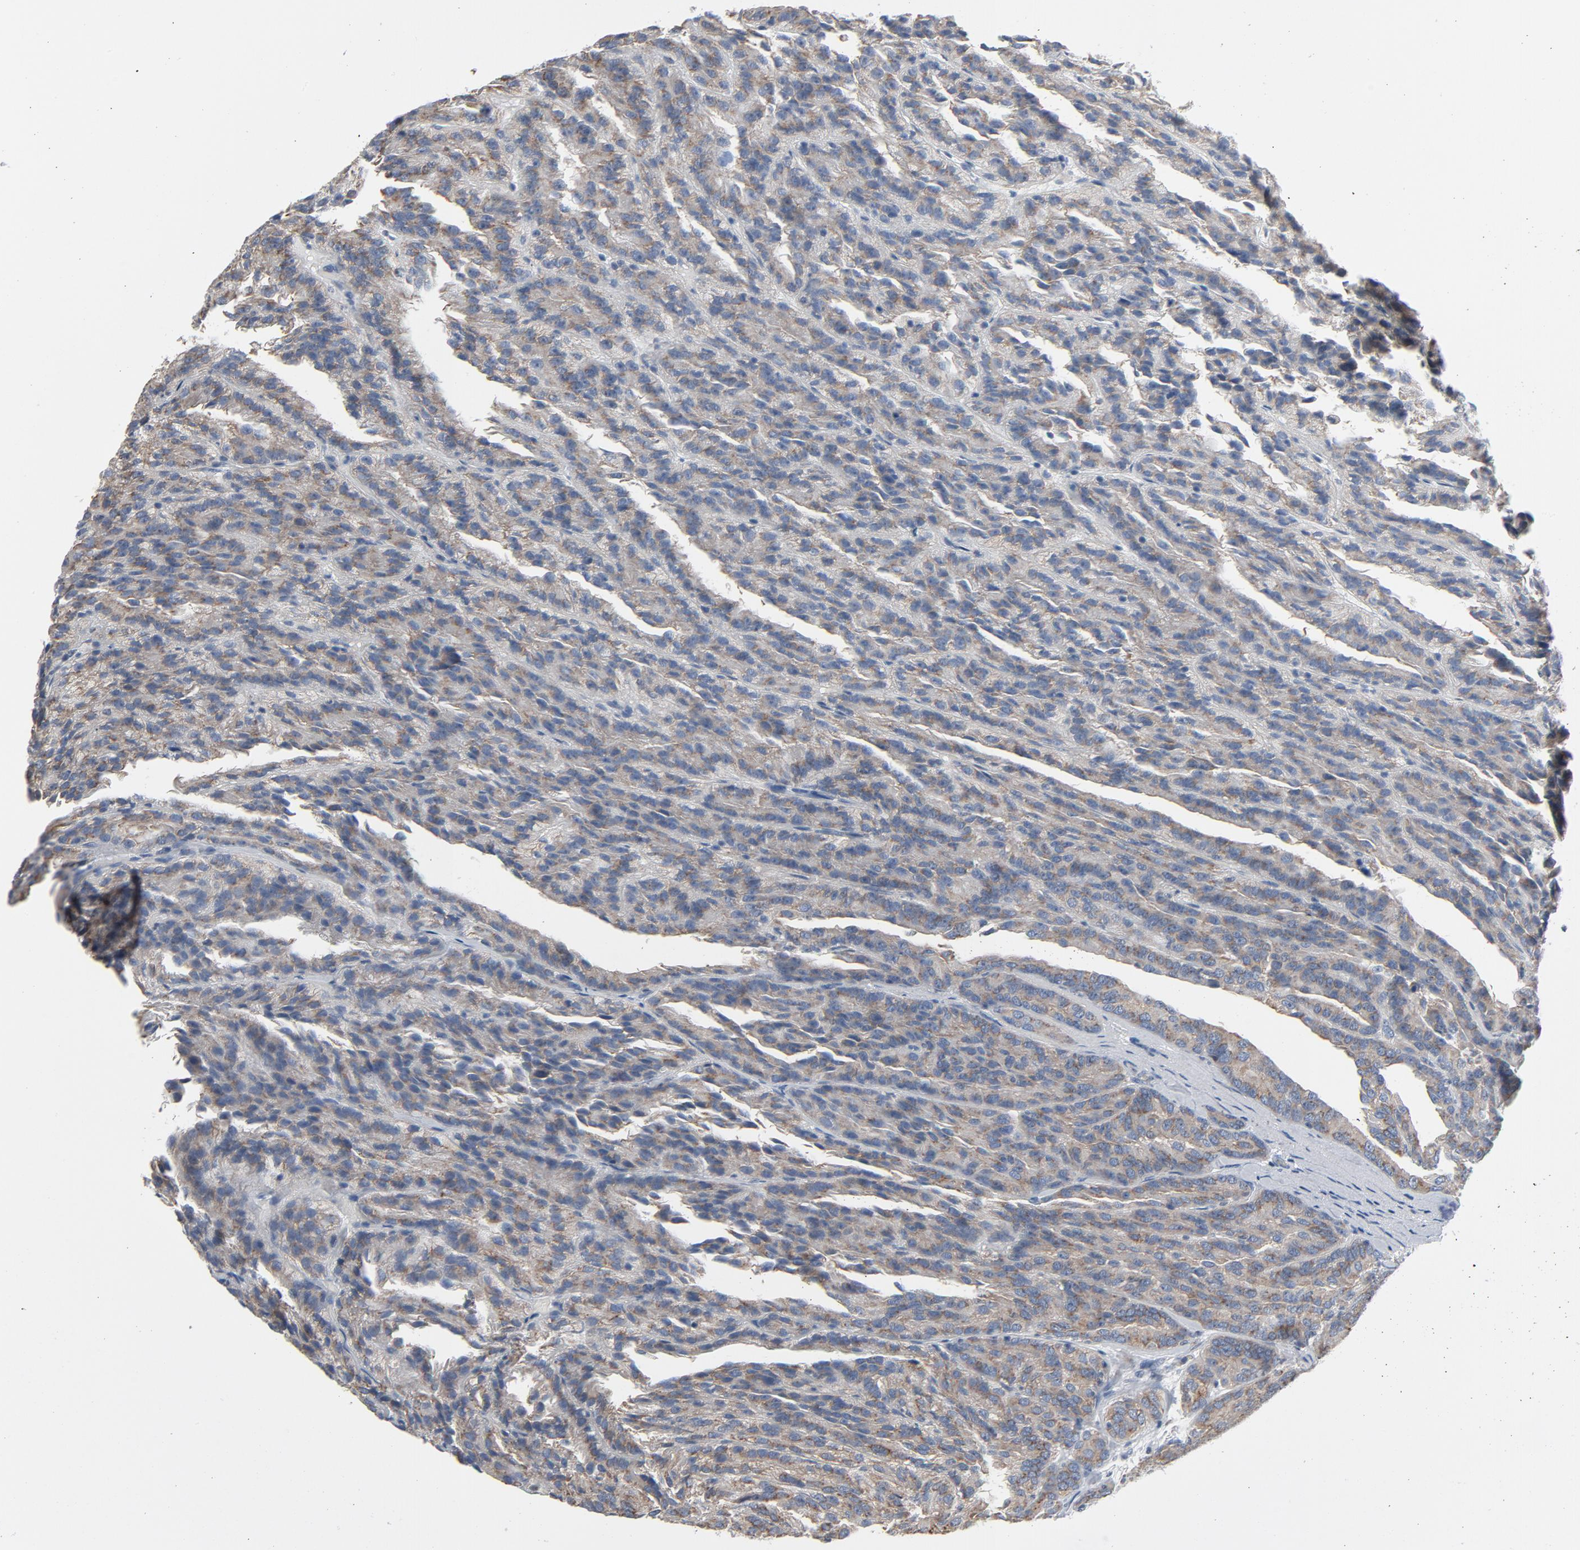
{"staining": {"intensity": "moderate", "quantity": ">75%", "location": "cytoplasmic/membranous"}, "tissue": "renal cancer", "cell_type": "Tumor cells", "image_type": "cancer", "snomed": [{"axis": "morphology", "description": "Adenocarcinoma, NOS"}, {"axis": "topography", "description": "Kidney"}], "caption": "A histopathology image of renal cancer (adenocarcinoma) stained for a protein displays moderate cytoplasmic/membranous brown staining in tumor cells. (DAB (3,3'-diaminobenzidine) IHC, brown staining for protein, blue staining for nuclei).", "gene": "YIPF6", "patient": {"sex": "male", "age": 46}}